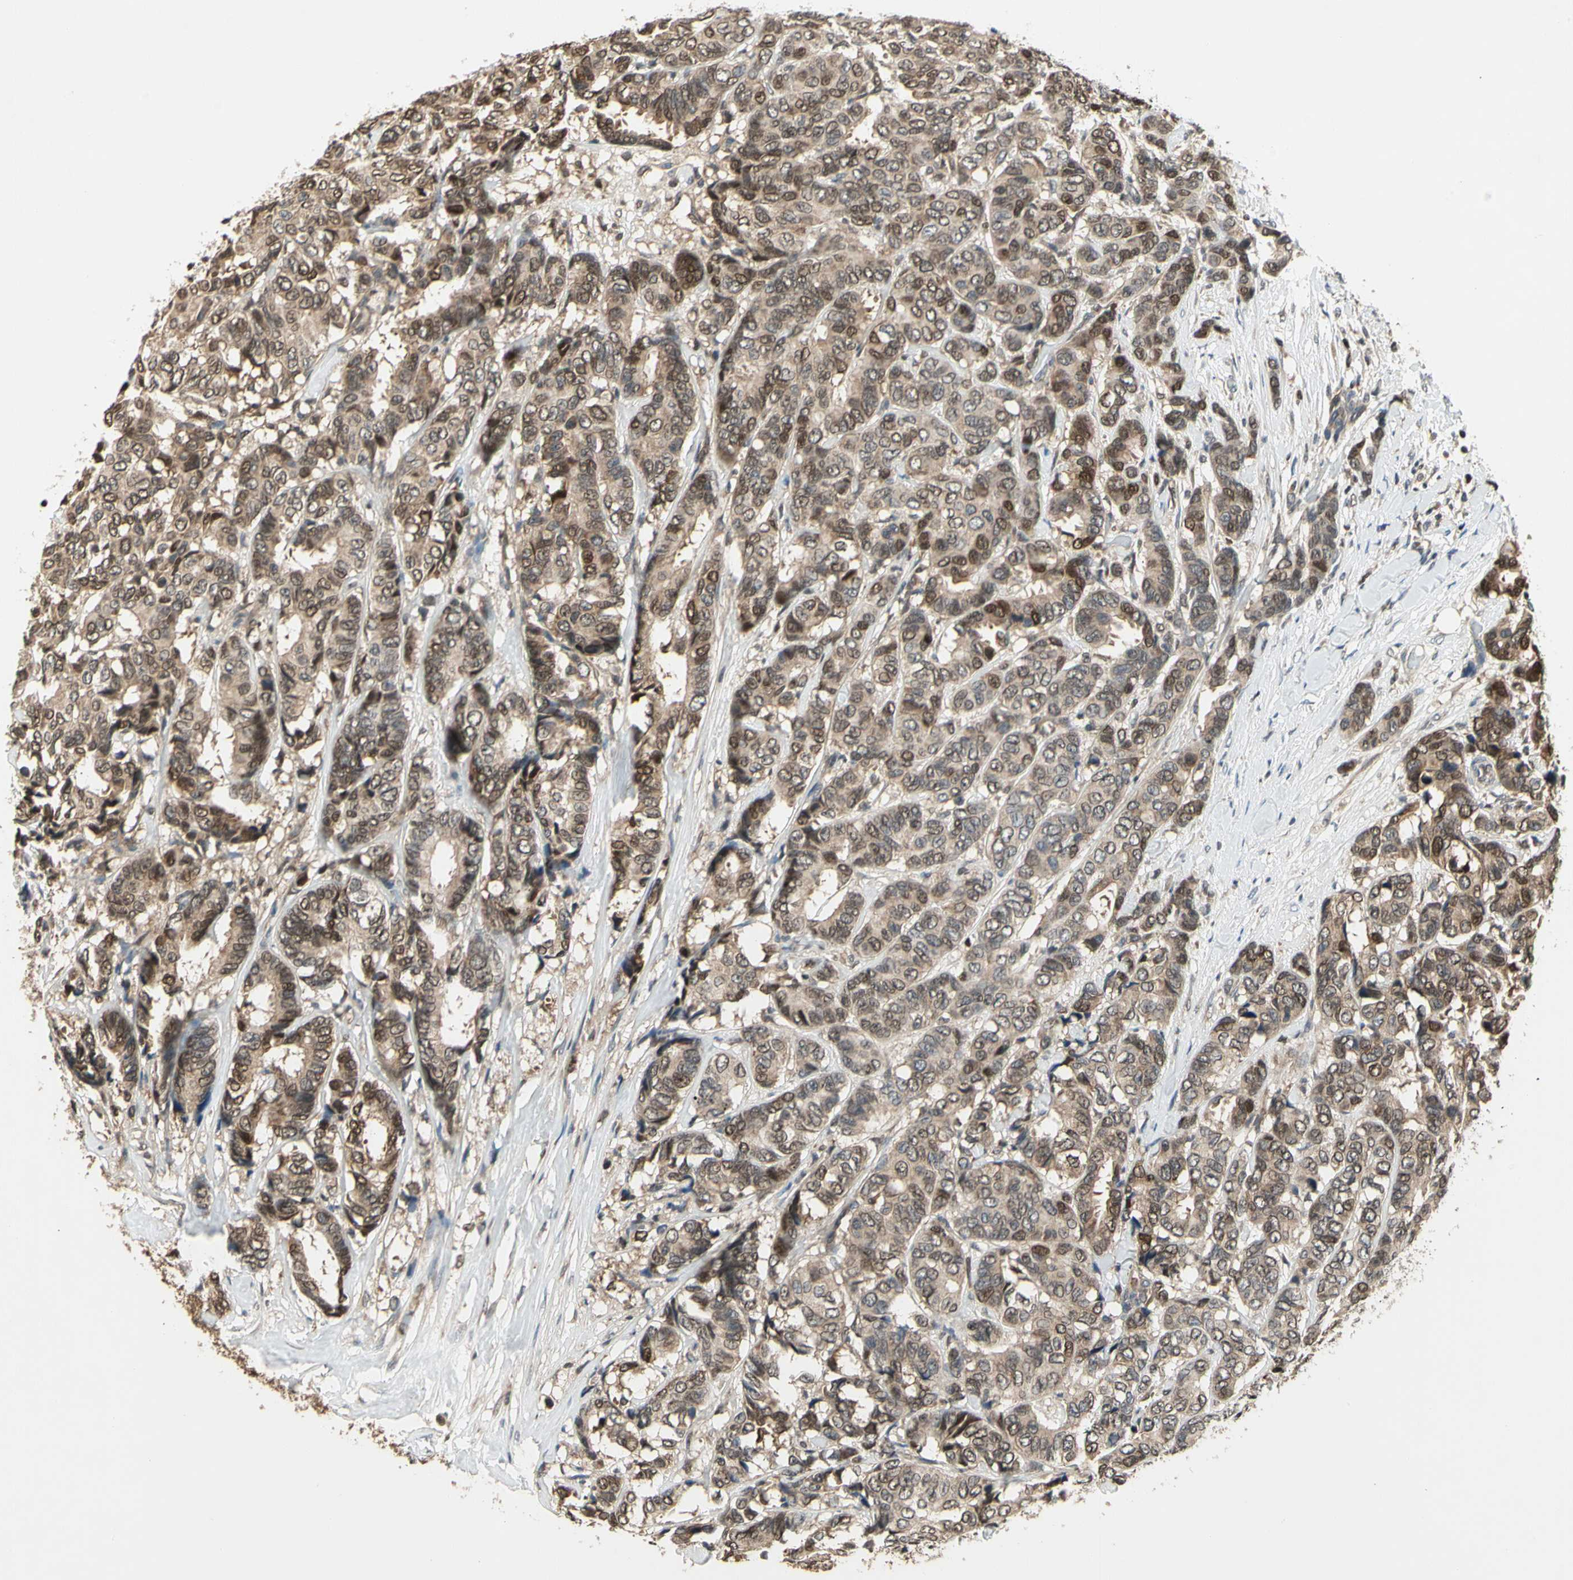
{"staining": {"intensity": "weak", "quantity": ">75%", "location": "cytoplasmic/membranous"}, "tissue": "breast cancer", "cell_type": "Tumor cells", "image_type": "cancer", "snomed": [{"axis": "morphology", "description": "Duct carcinoma"}, {"axis": "topography", "description": "Breast"}], "caption": "Human breast invasive ductal carcinoma stained for a protein (brown) shows weak cytoplasmic/membranous positive expression in about >75% of tumor cells.", "gene": "GSR", "patient": {"sex": "female", "age": 87}}